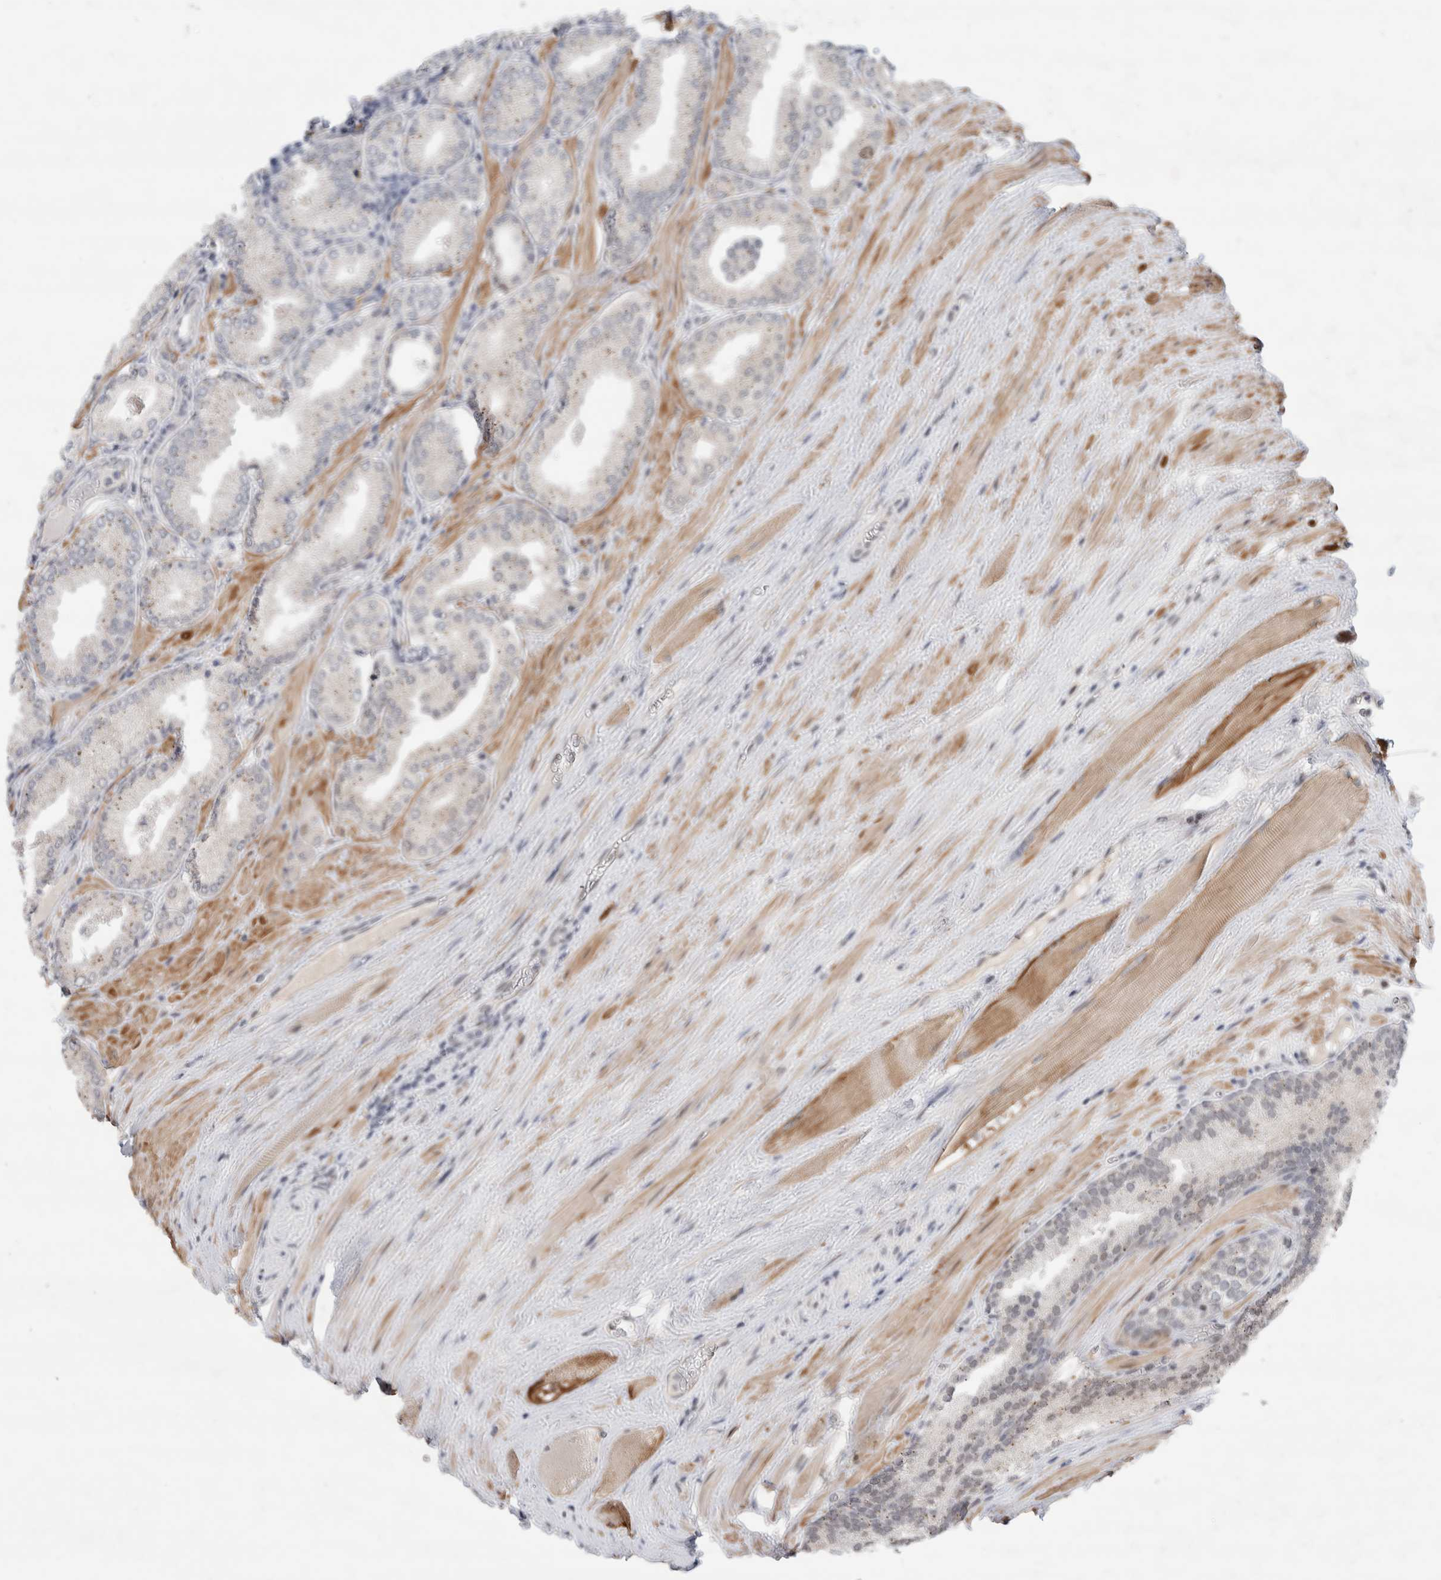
{"staining": {"intensity": "negative", "quantity": "none", "location": "none"}, "tissue": "prostate cancer", "cell_type": "Tumor cells", "image_type": "cancer", "snomed": [{"axis": "morphology", "description": "Adenocarcinoma, Low grade"}, {"axis": "topography", "description": "Prostate"}], "caption": "DAB immunohistochemical staining of human prostate cancer displays no significant staining in tumor cells. (DAB (3,3'-diaminobenzidine) IHC visualized using brightfield microscopy, high magnification).", "gene": "KNL1", "patient": {"sex": "male", "age": 62}}